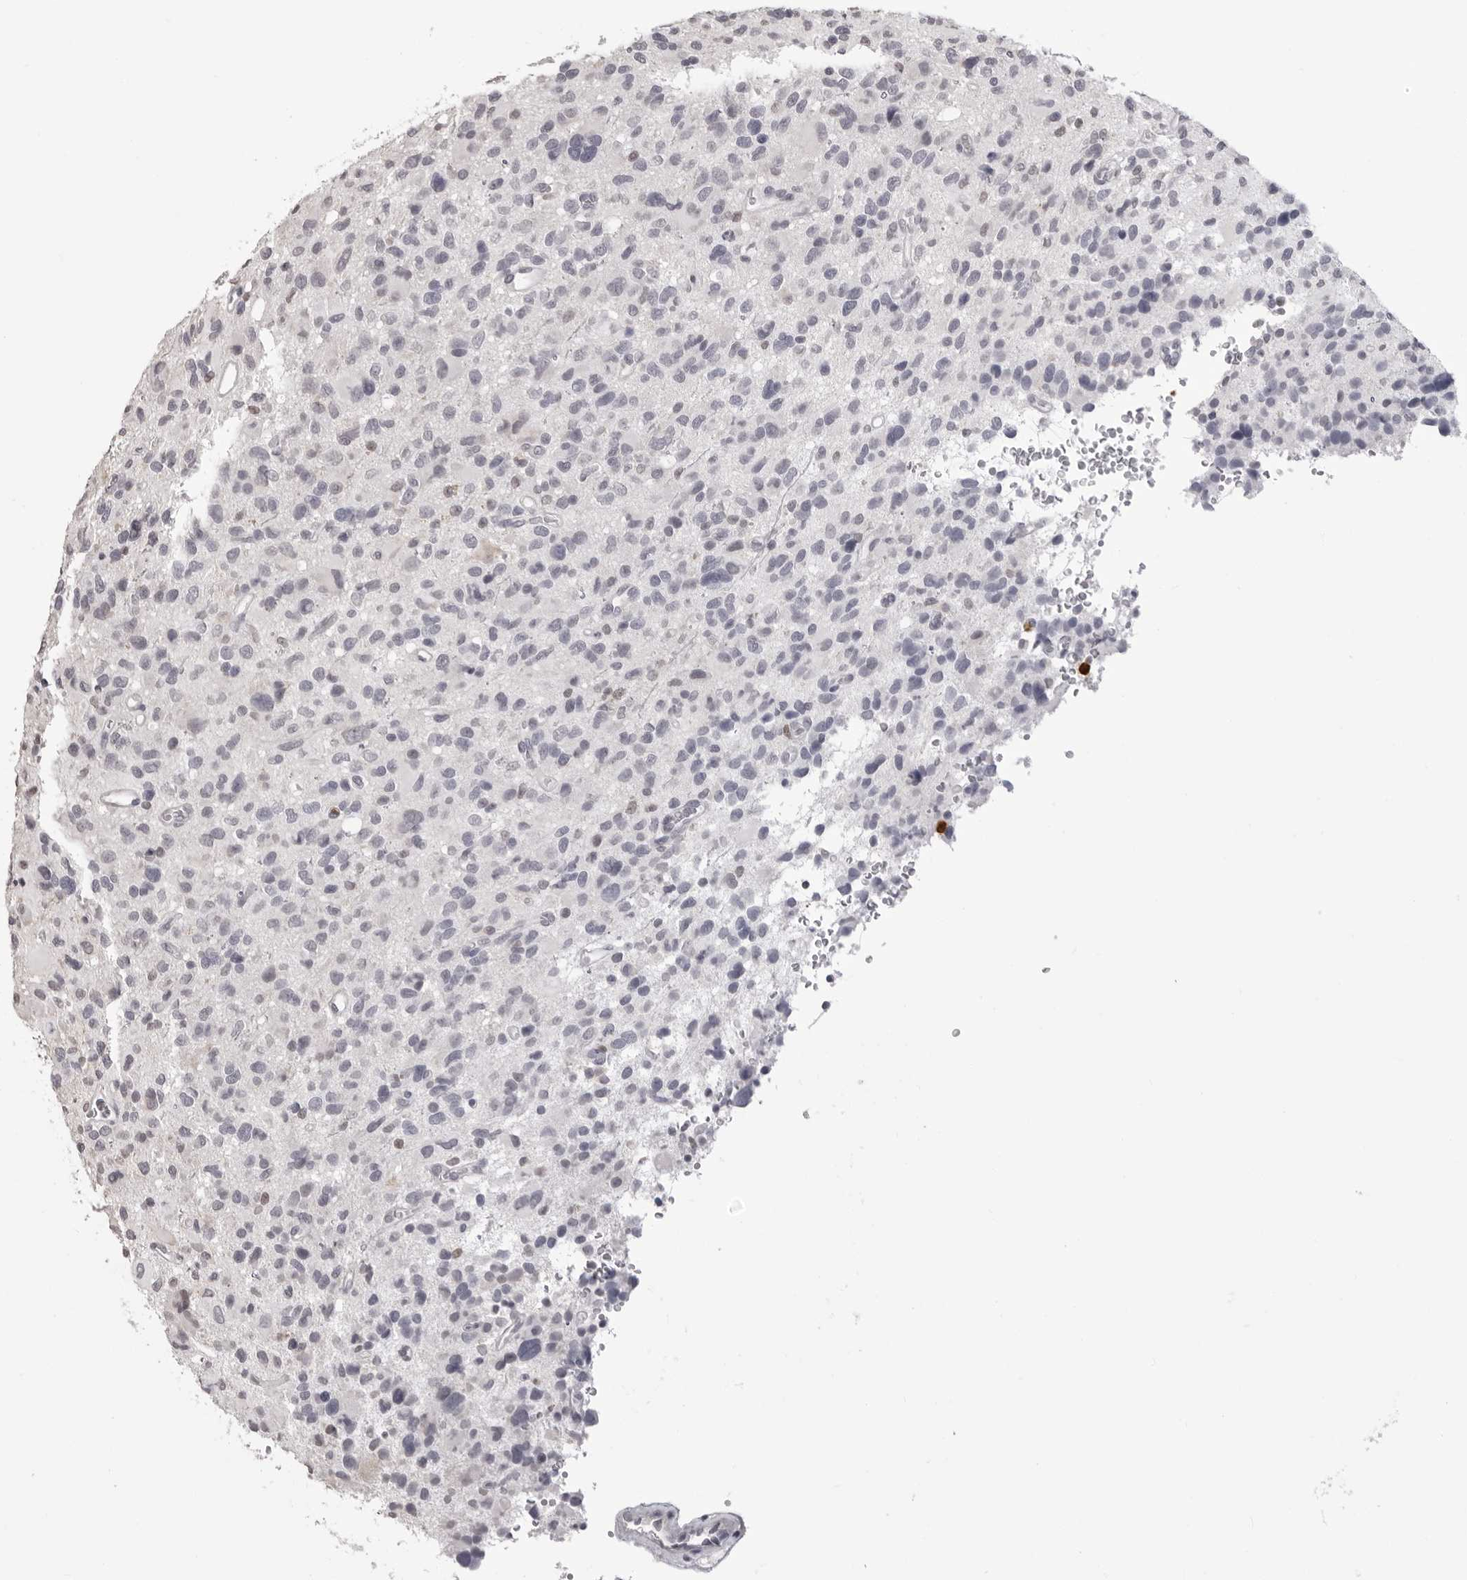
{"staining": {"intensity": "negative", "quantity": "none", "location": "none"}, "tissue": "glioma", "cell_type": "Tumor cells", "image_type": "cancer", "snomed": [{"axis": "morphology", "description": "Glioma, malignant, High grade"}, {"axis": "topography", "description": "Brain"}], "caption": "High power microscopy photomicrograph of an IHC image of glioma, revealing no significant positivity in tumor cells. (Immunohistochemistry (ihc), brightfield microscopy, high magnification).", "gene": "IL31", "patient": {"sex": "male", "age": 48}}